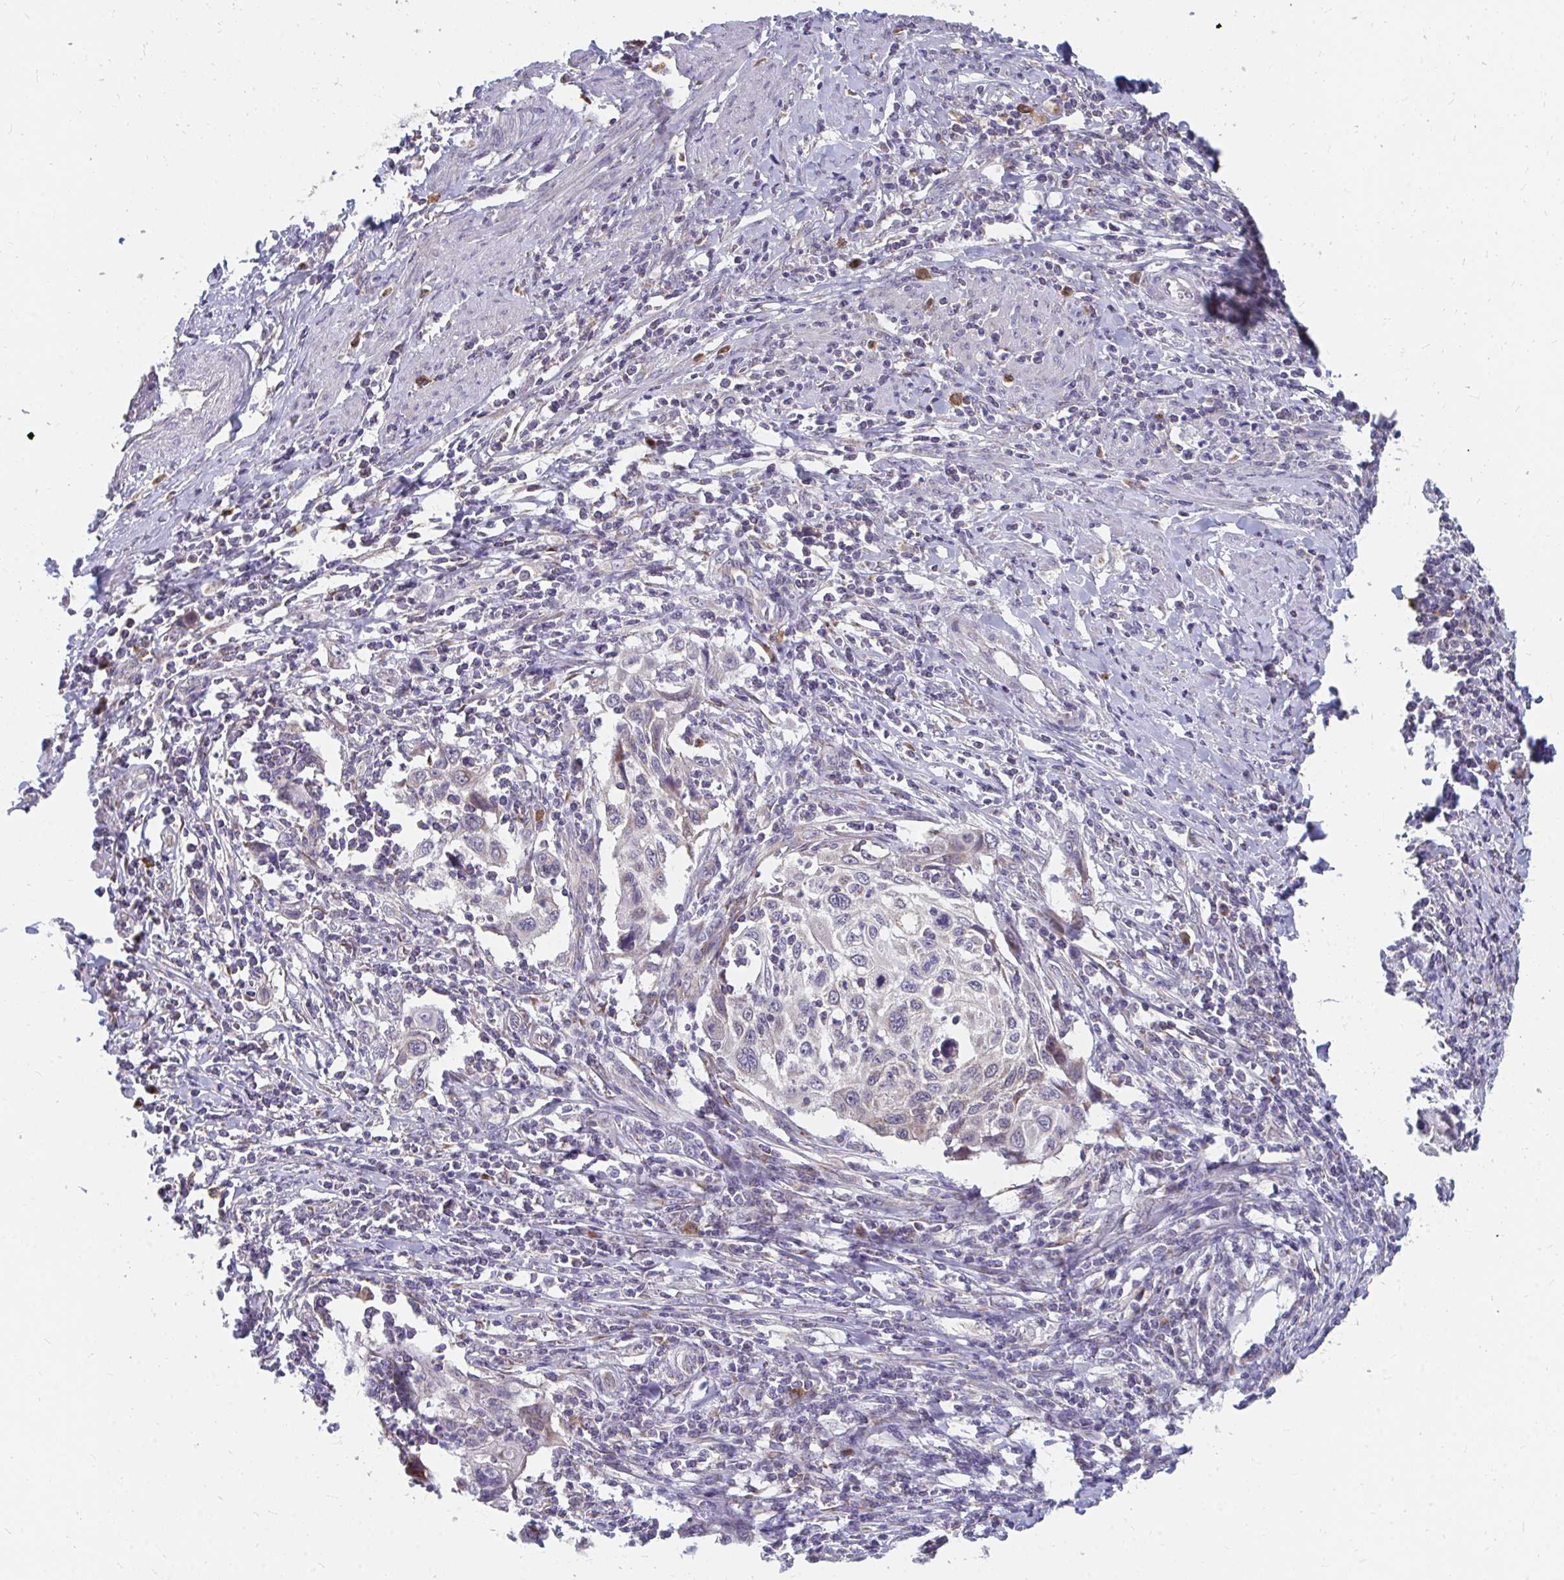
{"staining": {"intensity": "negative", "quantity": "none", "location": "none"}, "tissue": "cervical cancer", "cell_type": "Tumor cells", "image_type": "cancer", "snomed": [{"axis": "morphology", "description": "Squamous cell carcinoma, NOS"}, {"axis": "topography", "description": "Cervix"}], "caption": "DAB immunohistochemical staining of human squamous cell carcinoma (cervical) shows no significant positivity in tumor cells.", "gene": "PABIR3", "patient": {"sex": "female", "age": 70}}